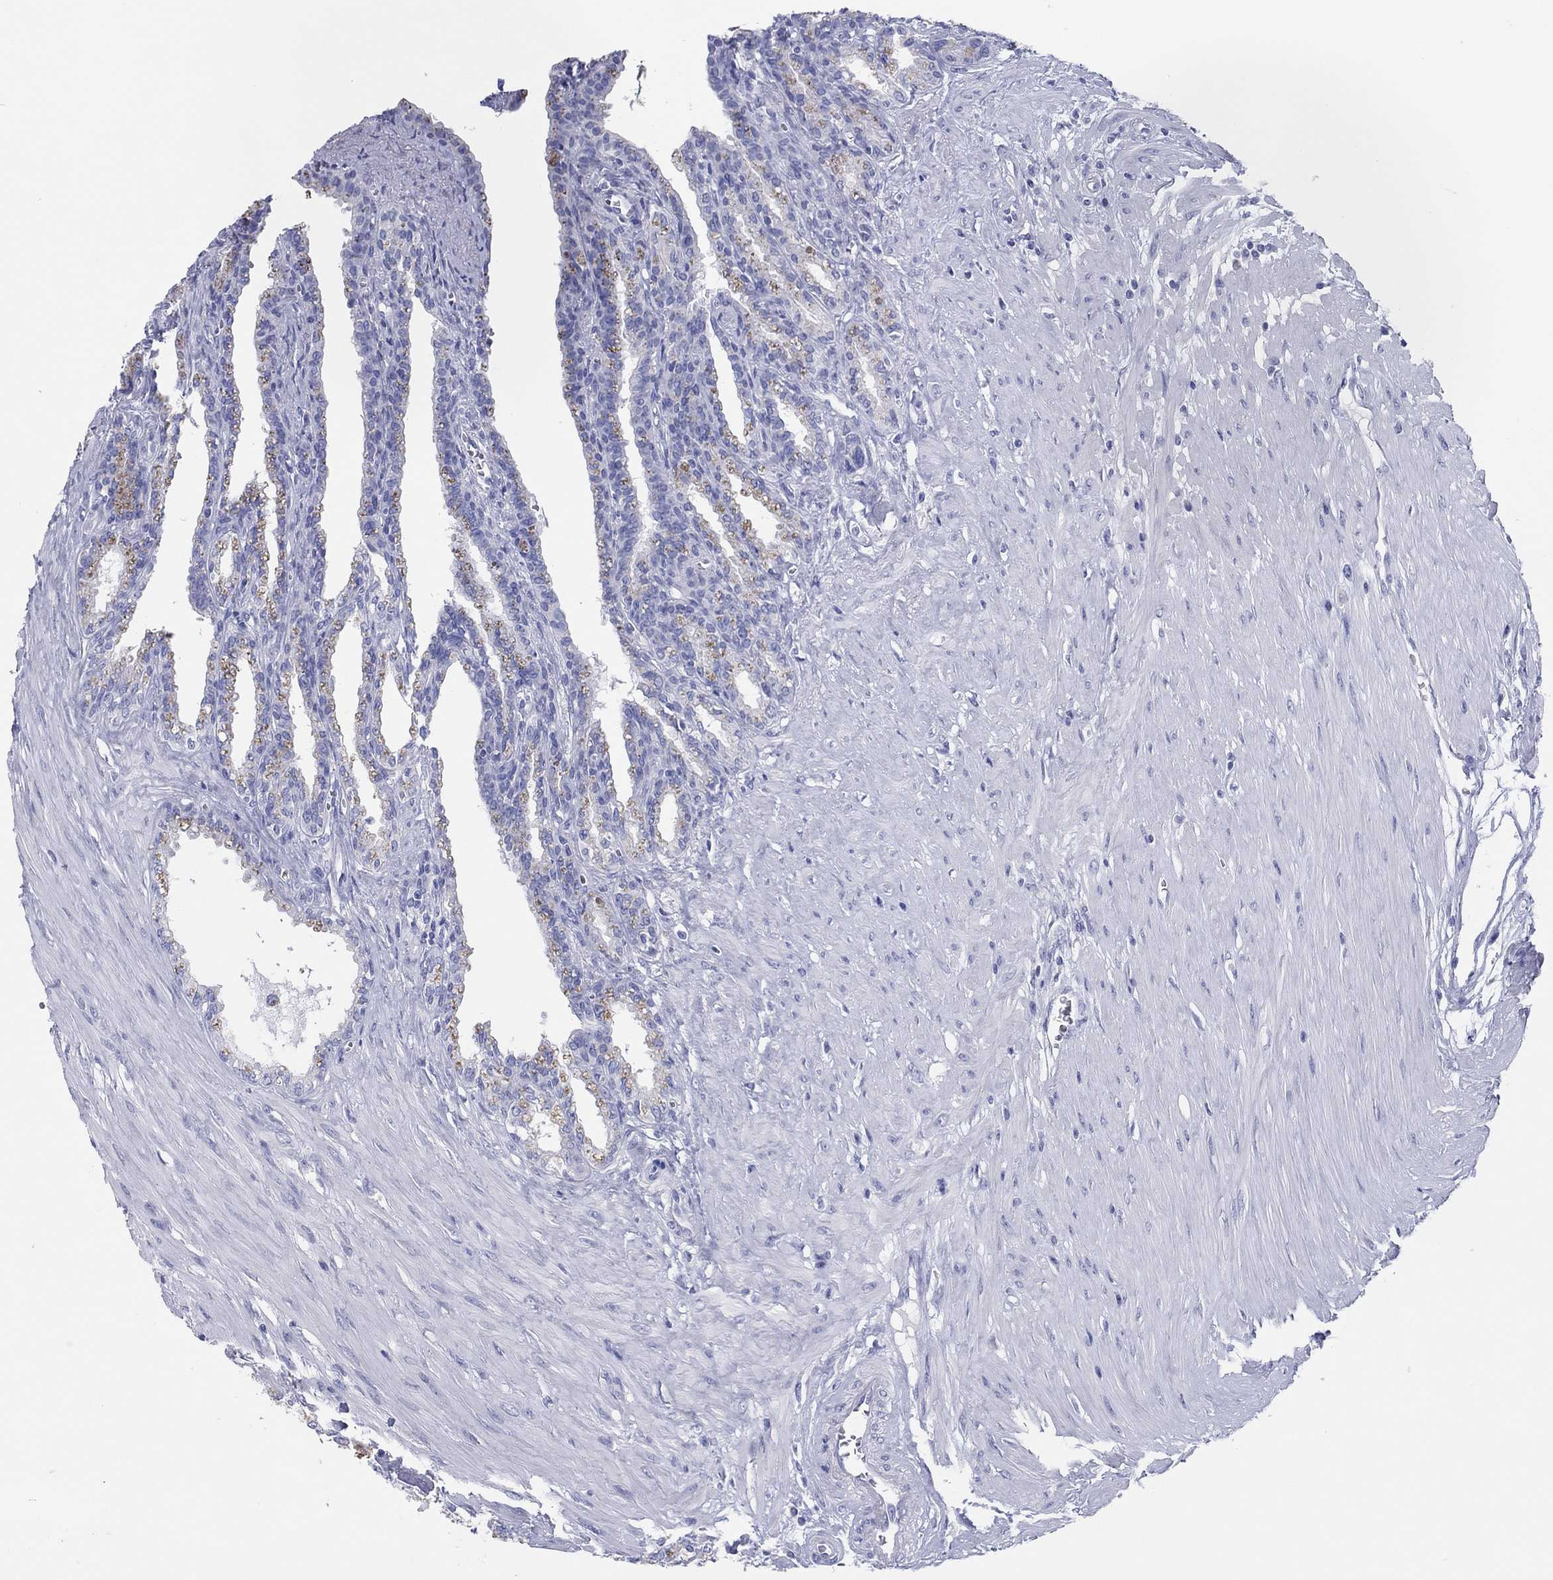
{"staining": {"intensity": "negative", "quantity": "none", "location": "none"}, "tissue": "seminal vesicle", "cell_type": "Glandular cells", "image_type": "normal", "snomed": [{"axis": "morphology", "description": "Normal tissue, NOS"}, {"axis": "morphology", "description": "Urothelial carcinoma, NOS"}, {"axis": "topography", "description": "Urinary bladder"}, {"axis": "topography", "description": "Seminal veicle"}], "caption": "Histopathology image shows no significant protein positivity in glandular cells of benign seminal vesicle. (DAB (3,3'-diaminobenzidine) IHC with hematoxylin counter stain).", "gene": "ERICH3", "patient": {"sex": "male", "age": 76}}